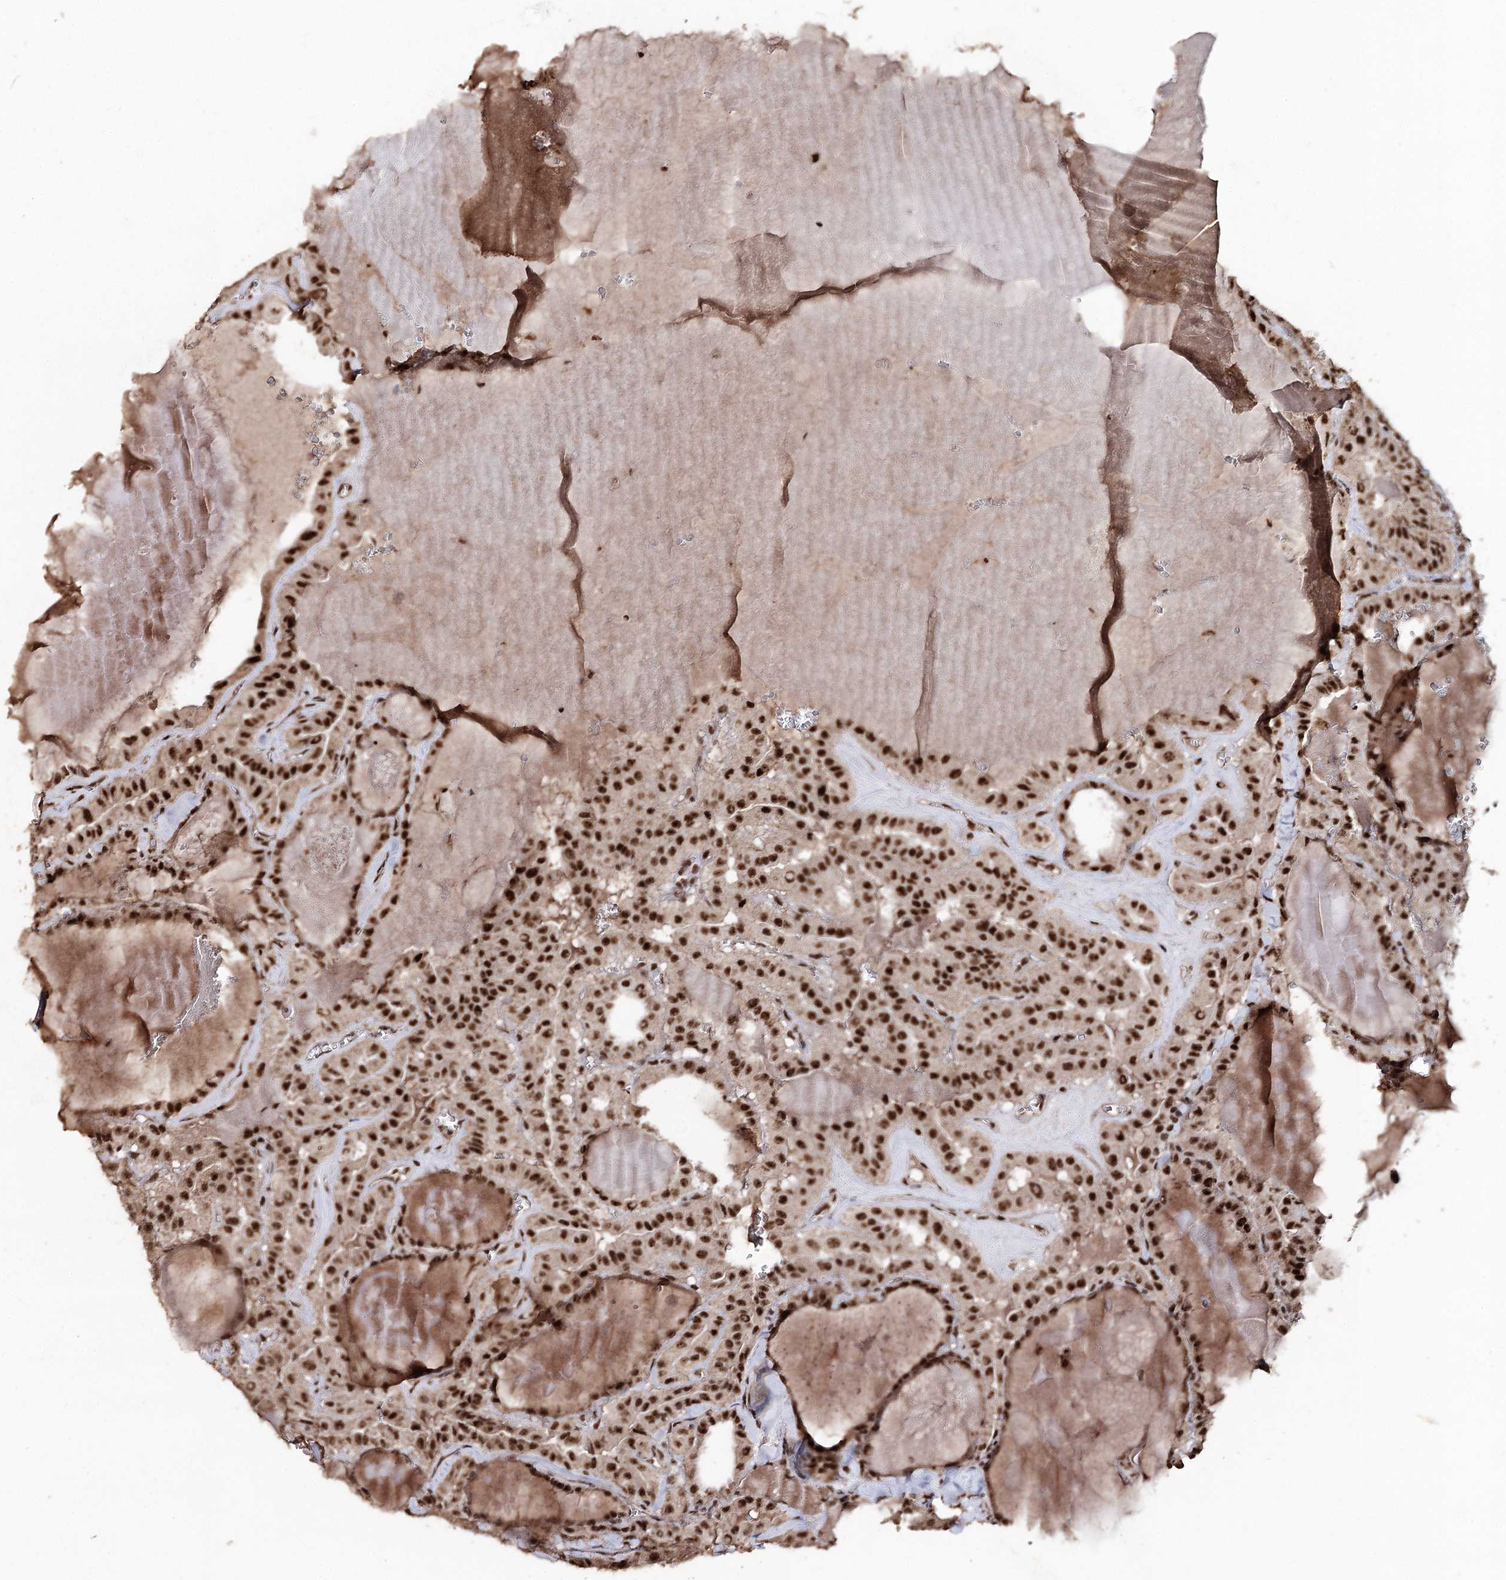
{"staining": {"intensity": "strong", "quantity": ">75%", "location": "nuclear"}, "tissue": "thyroid cancer", "cell_type": "Tumor cells", "image_type": "cancer", "snomed": [{"axis": "morphology", "description": "Papillary adenocarcinoma, NOS"}, {"axis": "topography", "description": "Thyroid gland"}], "caption": "Tumor cells display high levels of strong nuclear staining in about >75% of cells in human thyroid papillary adenocarcinoma. The protein is shown in brown color, while the nuclei are stained blue.", "gene": "U2SURP", "patient": {"sex": "male", "age": 52}}